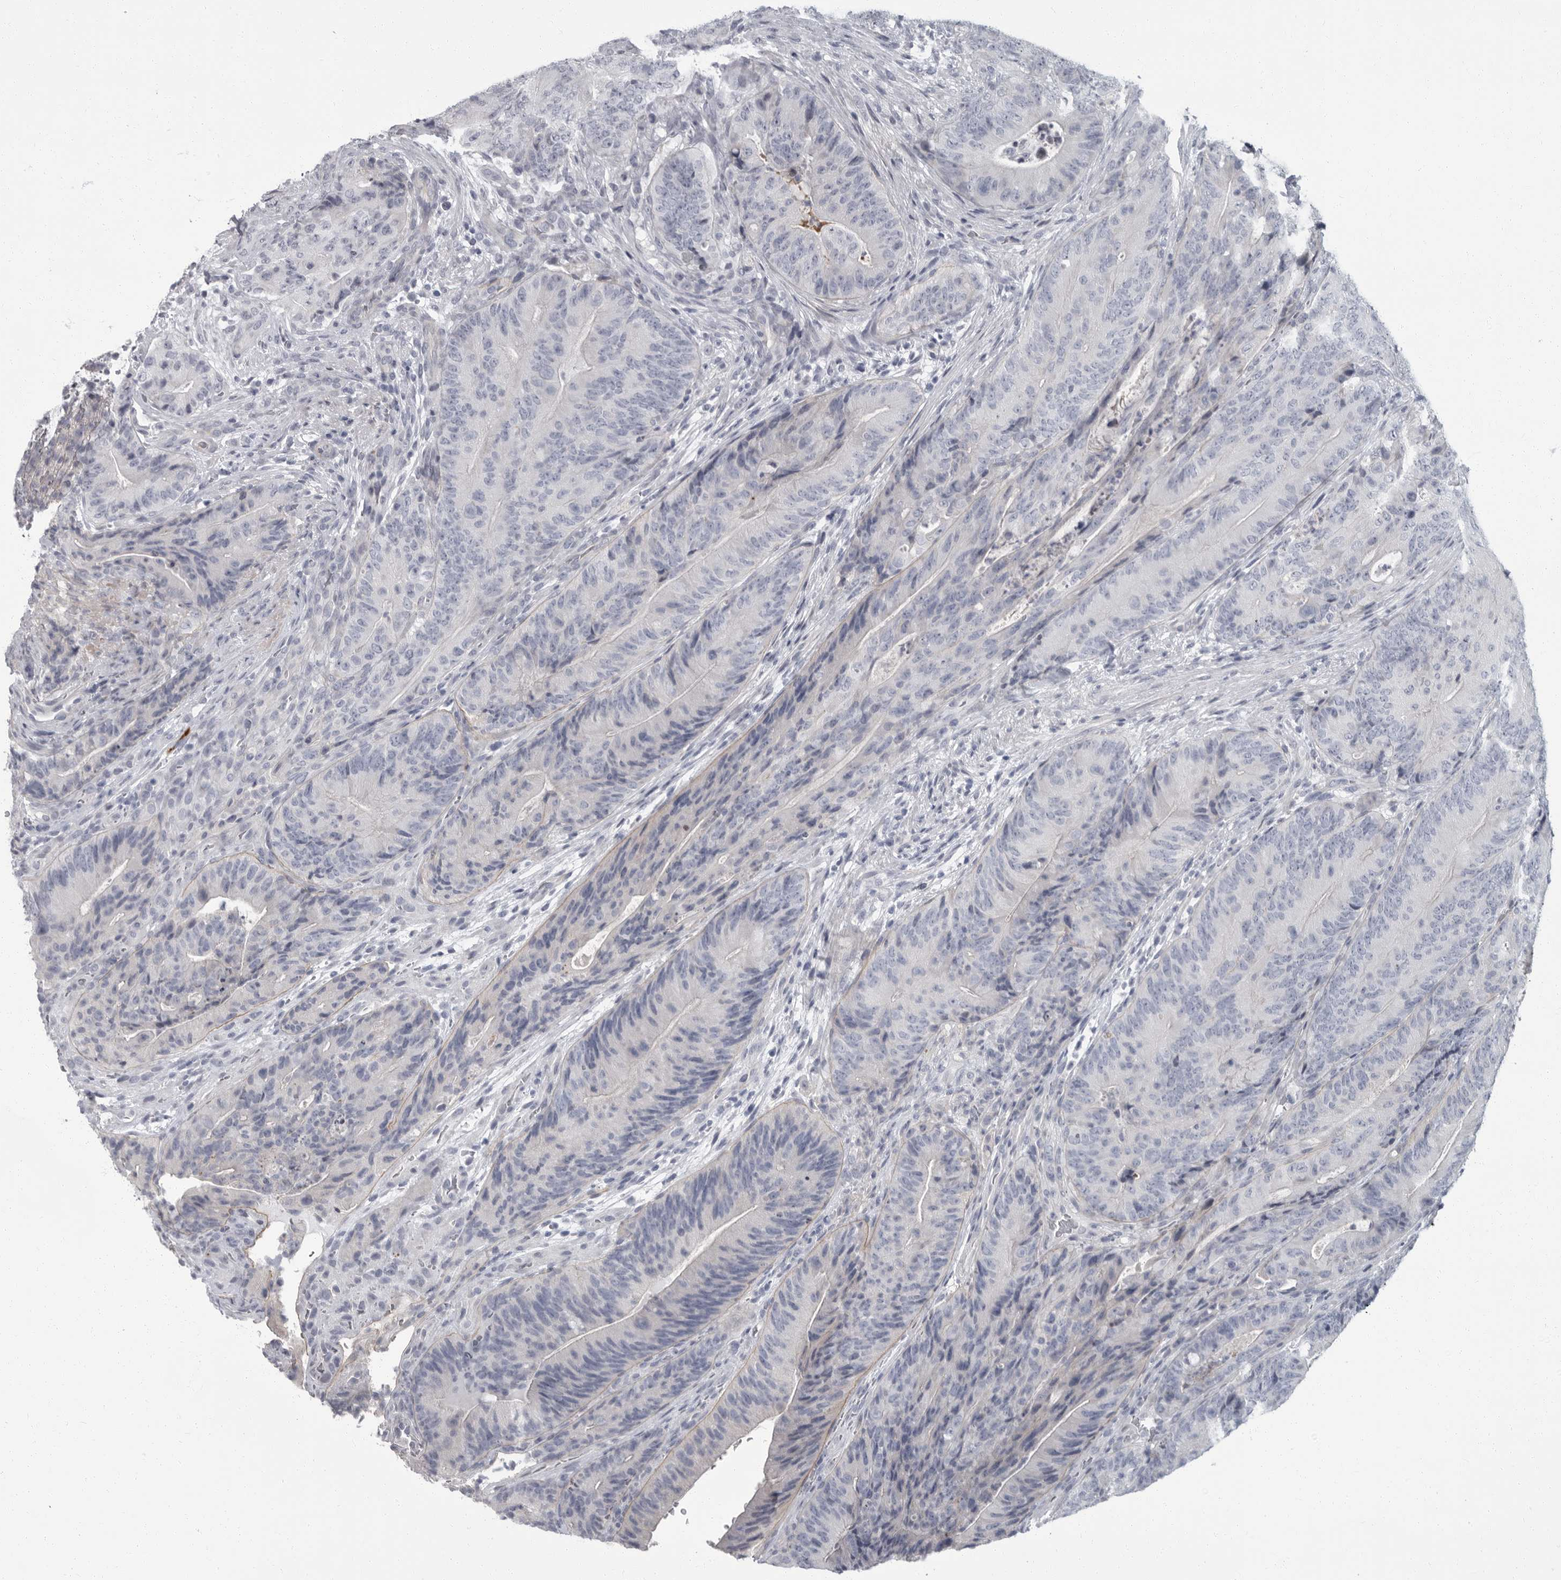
{"staining": {"intensity": "negative", "quantity": "none", "location": "none"}, "tissue": "colorectal cancer", "cell_type": "Tumor cells", "image_type": "cancer", "snomed": [{"axis": "morphology", "description": "Normal tissue, NOS"}, {"axis": "topography", "description": "Colon"}], "caption": "Human colorectal cancer stained for a protein using immunohistochemistry (IHC) exhibits no staining in tumor cells.", "gene": "SLC25A39", "patient": {"sex": "female", "age": 82}}